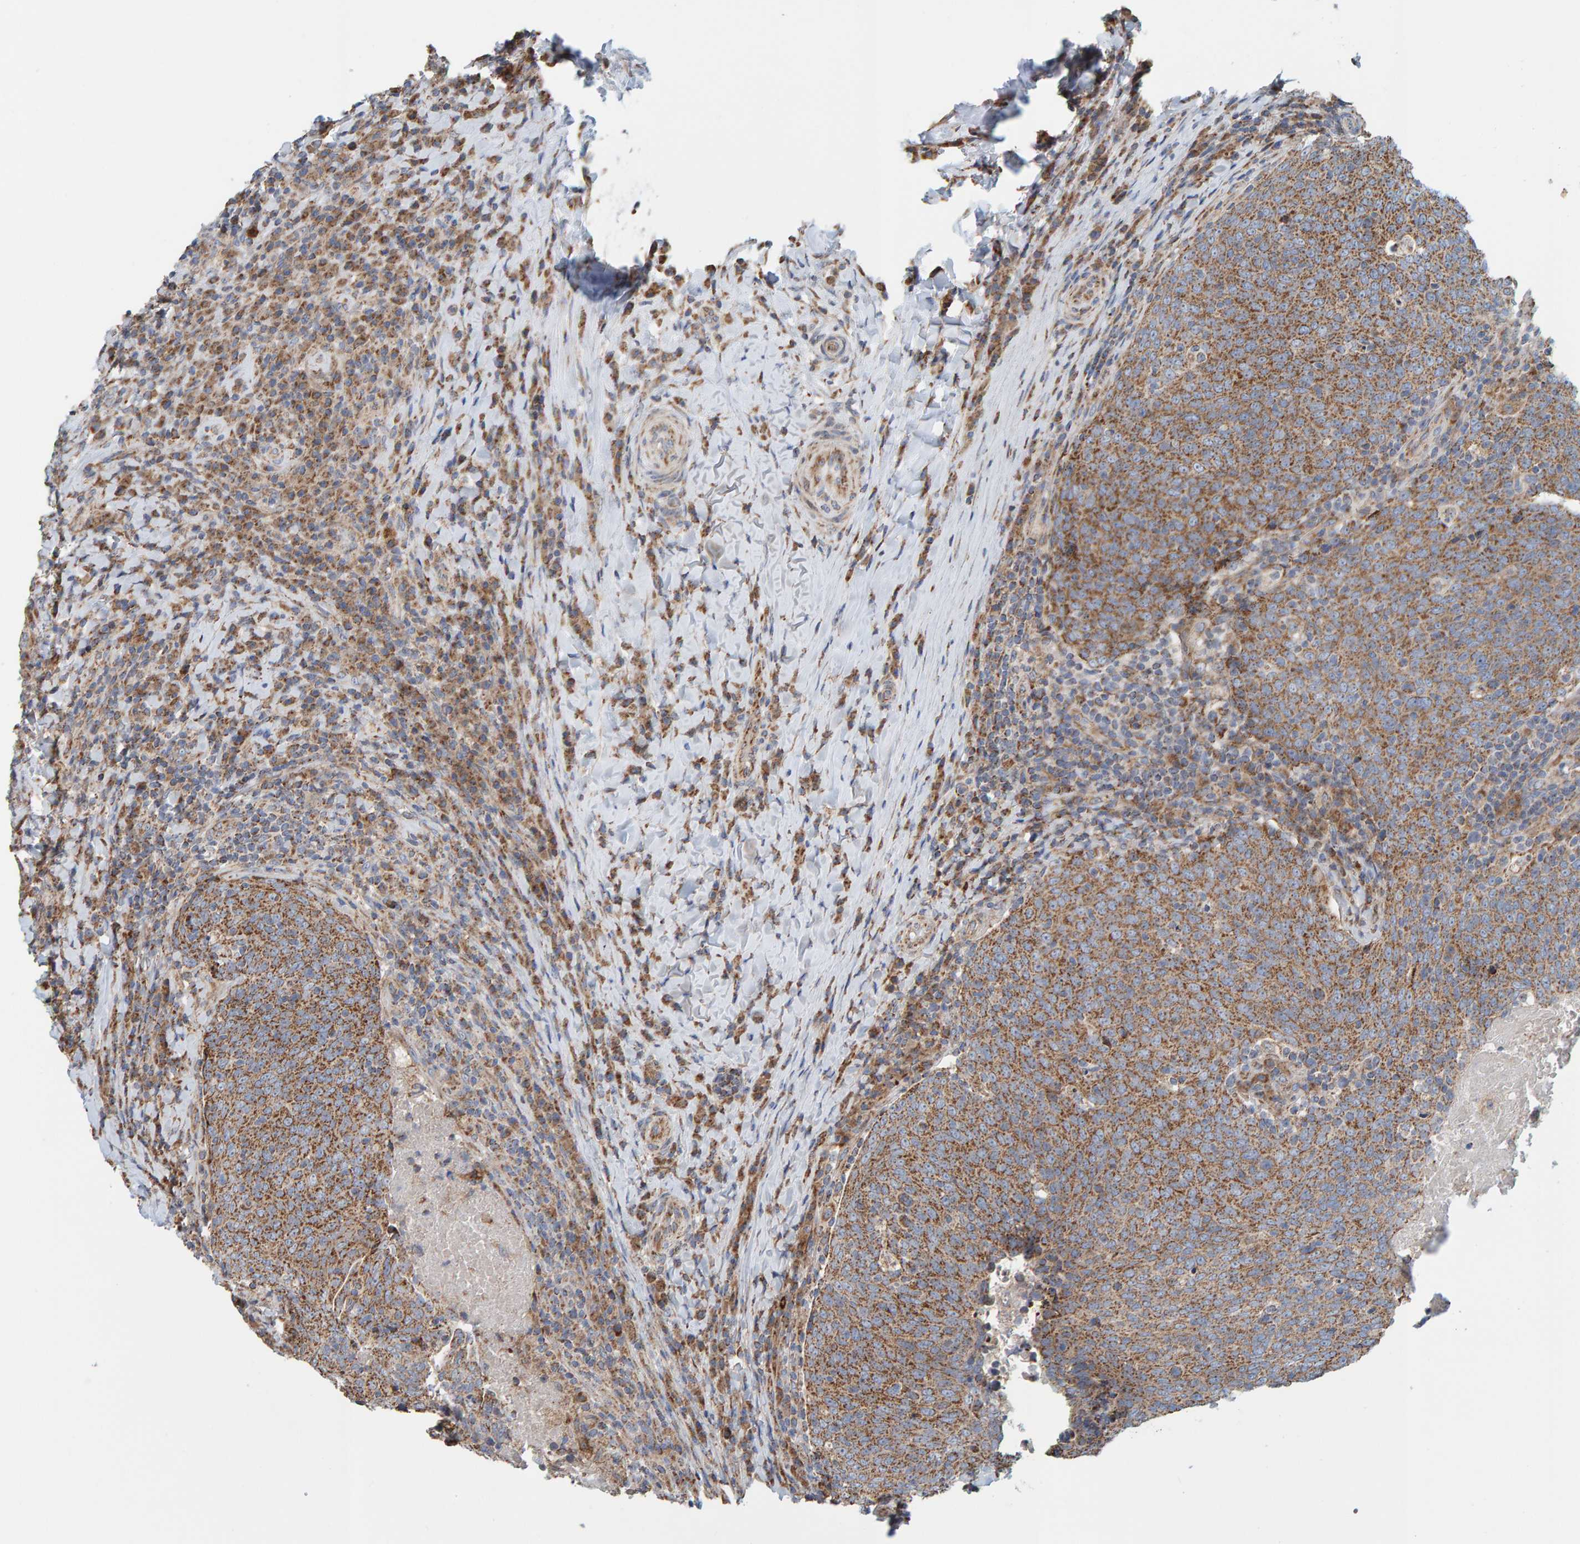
{"staining": {"intensity": "strong", "quantity": ">75%", "location": "cytoplasmic/membranous"}, "tissue": "head and neck cancer", "cell_type": "Tumor cells", "image_type": "cancer", "snomed": [{"axis": "morphology", "description": "Squamous cell carcinoma, NOS"}, {"axis": "morphology", "description": "Squamous cell carcinoma, metastatic, NOS"}, {"axis": "topography", "description": "Lymph node"}, {"axis": "topography", "description": "Head-Neck"}], "caption": "Brown immunohistochemical staining in human squamous cell carcinoma (head and neck) reveals strong cytoplasmic/membranous positivity in approximately >75% of tumor cells.", "gene": "MRPL45", "patient": {"sex": "male", "age": 62}}